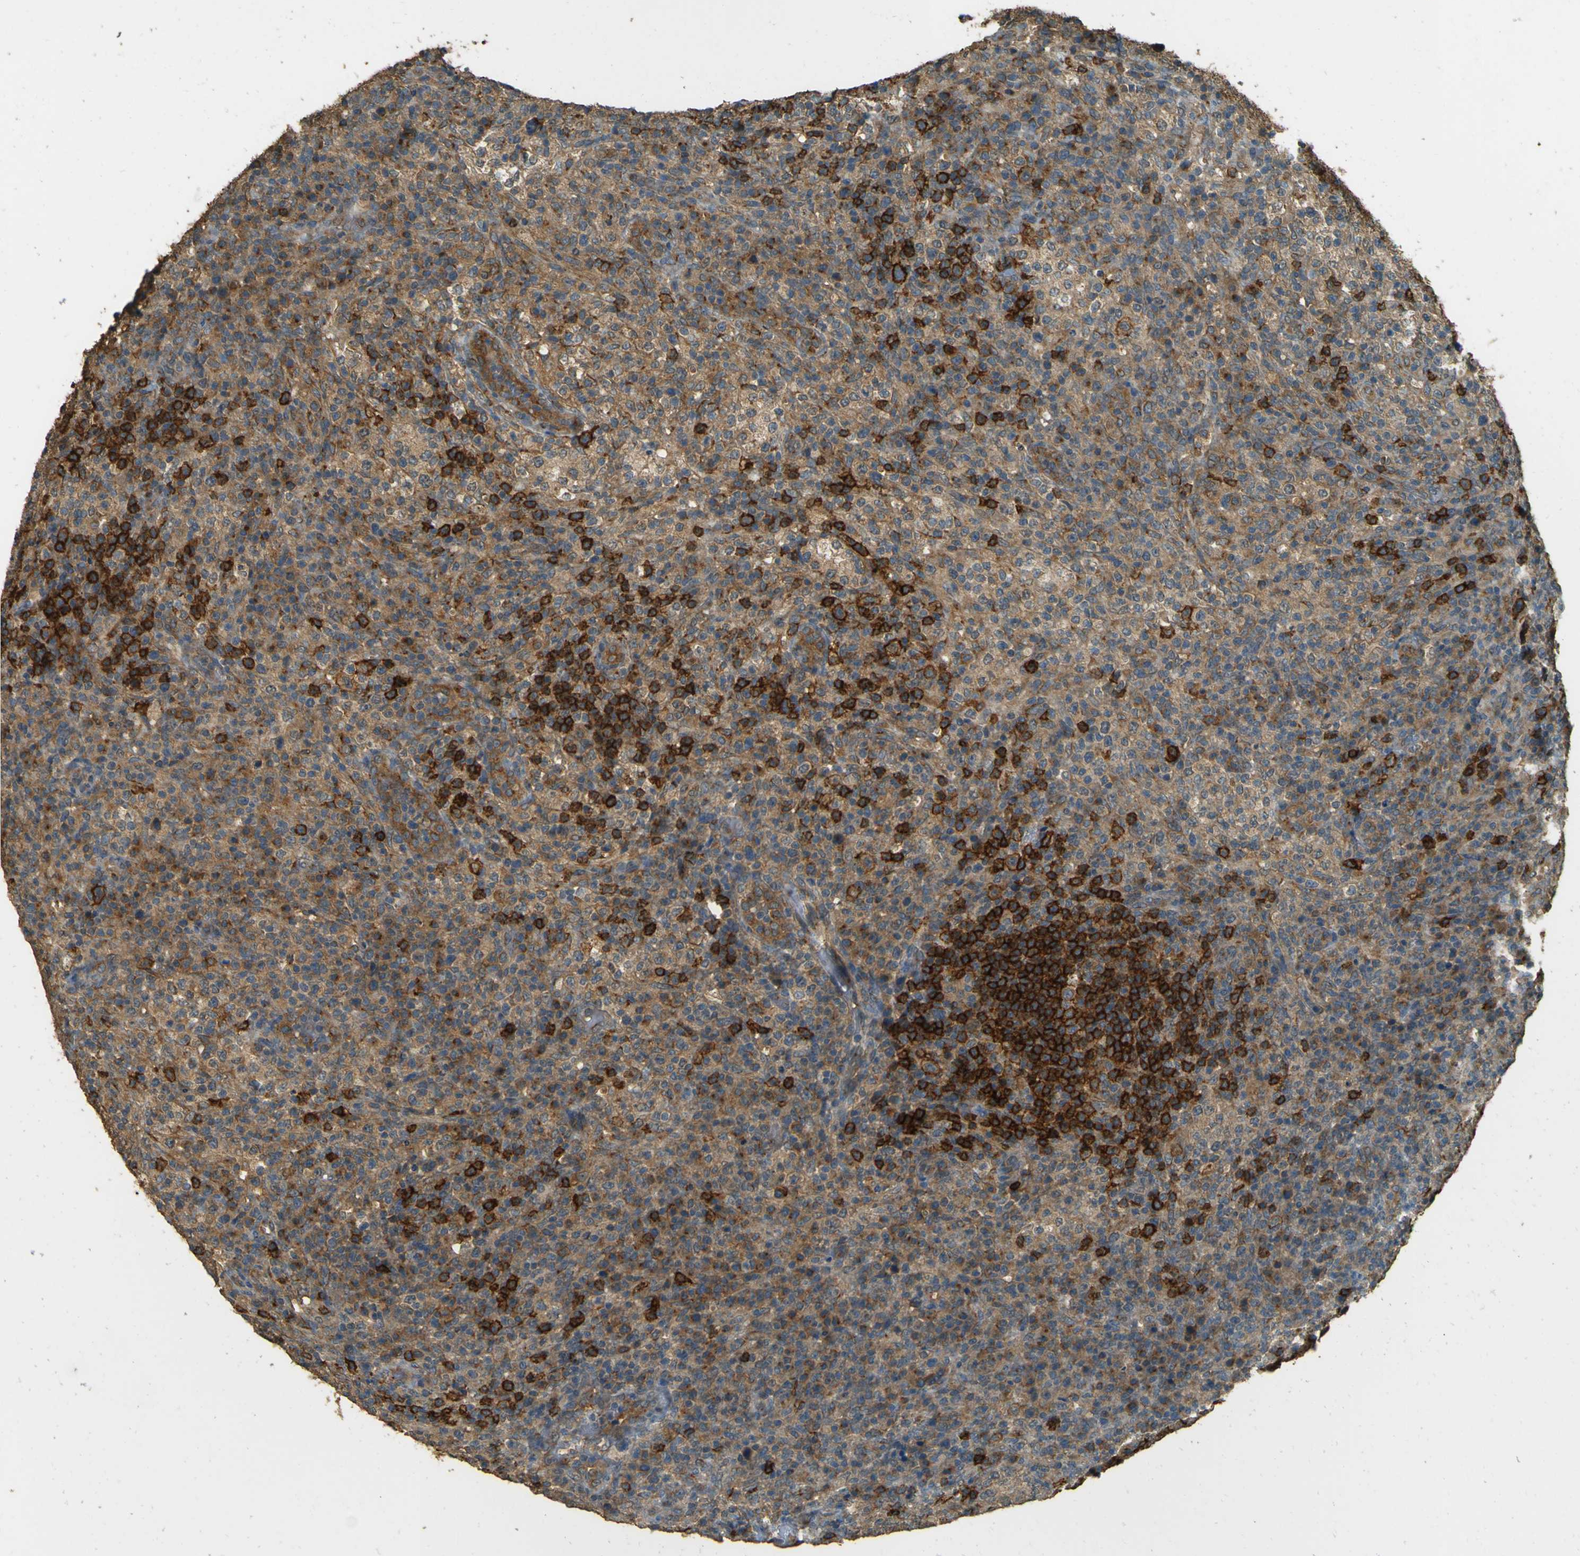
{"staining": {"intensity": "strong", "quantity": "25%-75%", "location": "cytoplasmic/membranous"}, "tissue": "lymphoma", "cell_type": "Tumor cells", "image_type": "cancer", "snomed": [{"axis": "morphology", "description": "Malignant lymphoma, non-Hodgkin's type, High grade"}, {"axis": "topography", "description": "Lymph node"}], "caption": "Brown immunohistochemical staining in human lymphoma demonstrates strong cytoplasmic/membranous positivity in about 25%-75% of tumor cells.", "gene": "GOLGA1", "patient": {"sex": "female", "age": 76}}